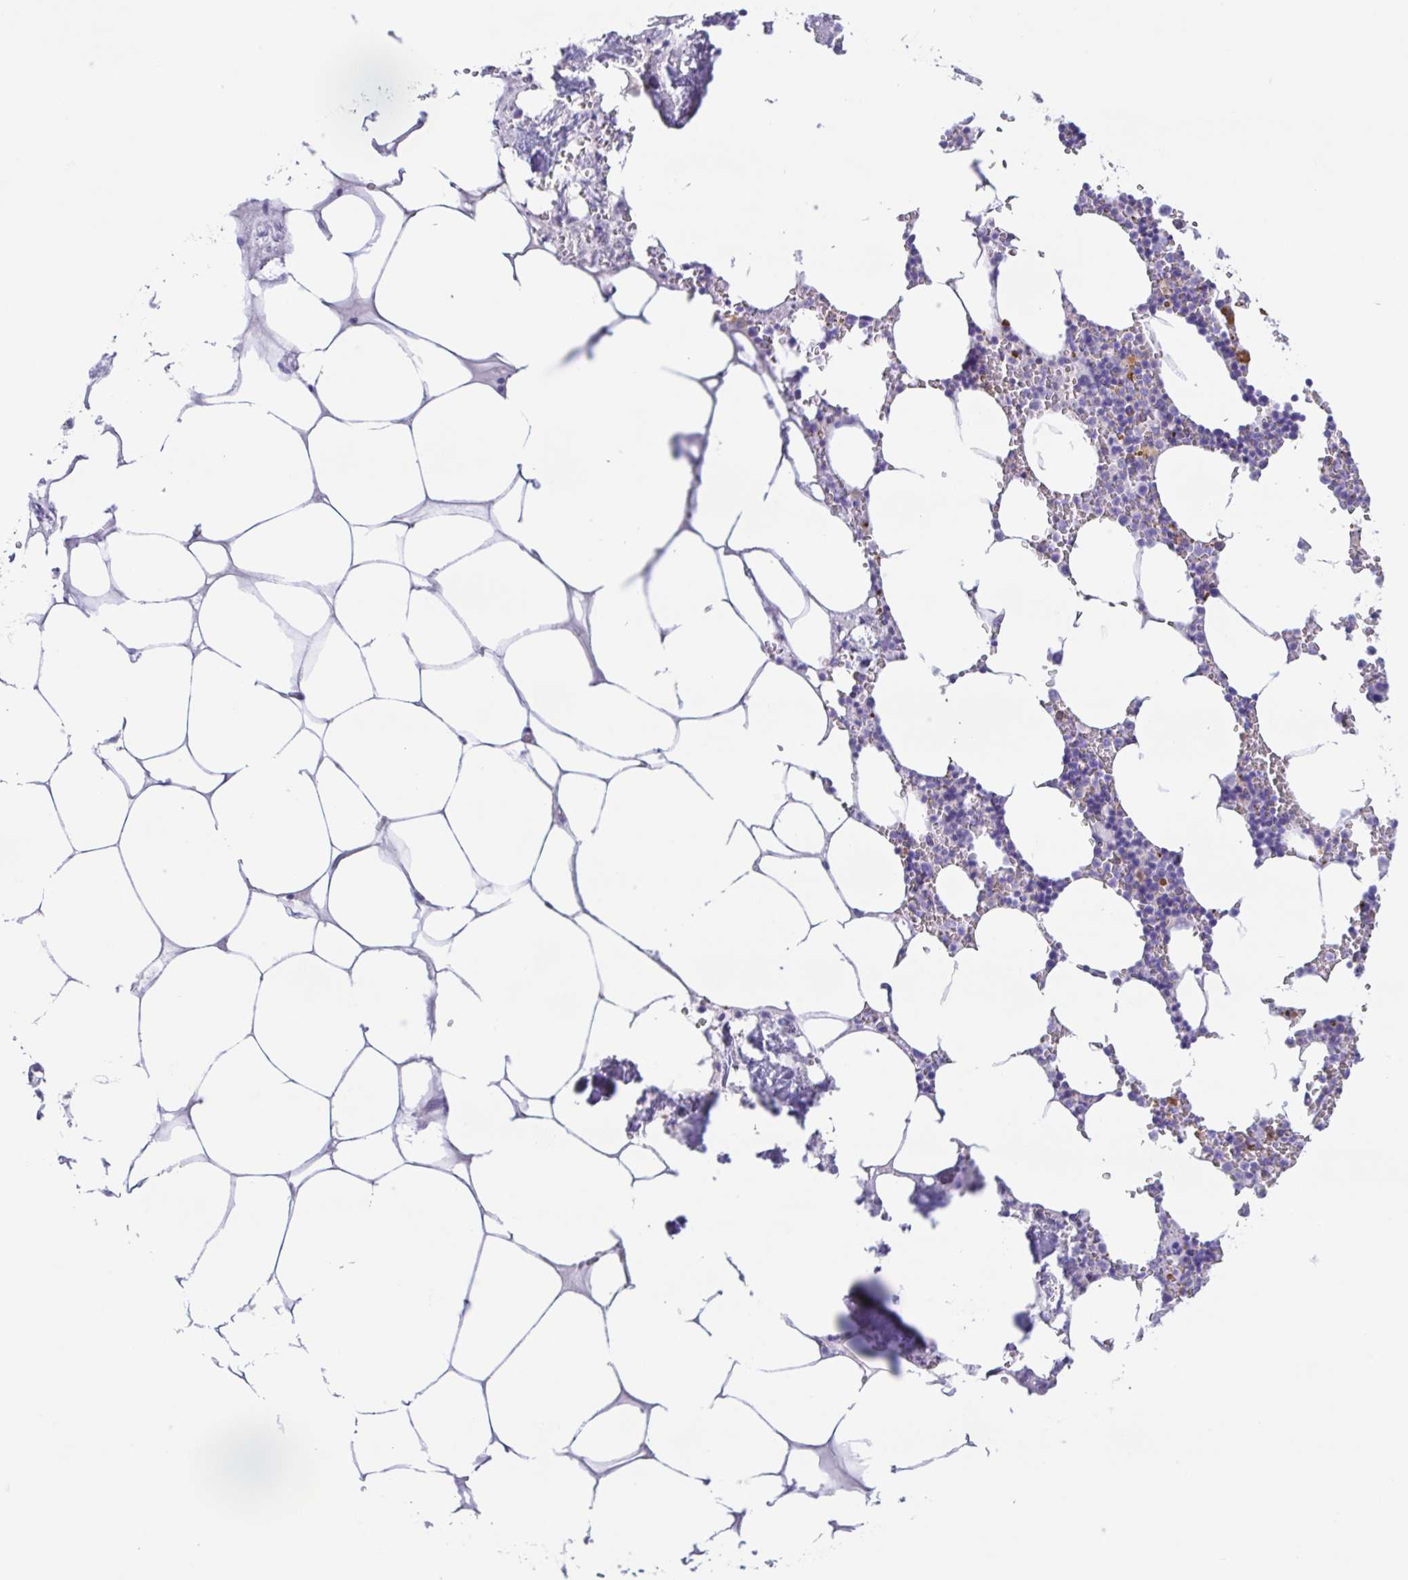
{"staining": {"intensity": "weak", "quantity": "<25%", "location": "cytoplasmic/membranous"}, "tissue": "bone marrow", "cell_type": "Hematopoietic cells", "image_type": "normal", "snomed": [{"axis": "morphology", "description": "Normal tissue, NOS"}, {"axis": "topography", "description": "Bone marrow"}], "caption": "Benign bone marrow was stained to show a protein in brown. There is no significant expression in hematopoietic cells. (DAB (3,3'-diaminobenzidine) immunohistochemistry (IHC), high magnification).", "gene": "ARPP21", "patient": {"sex": "male", "age": 54}}